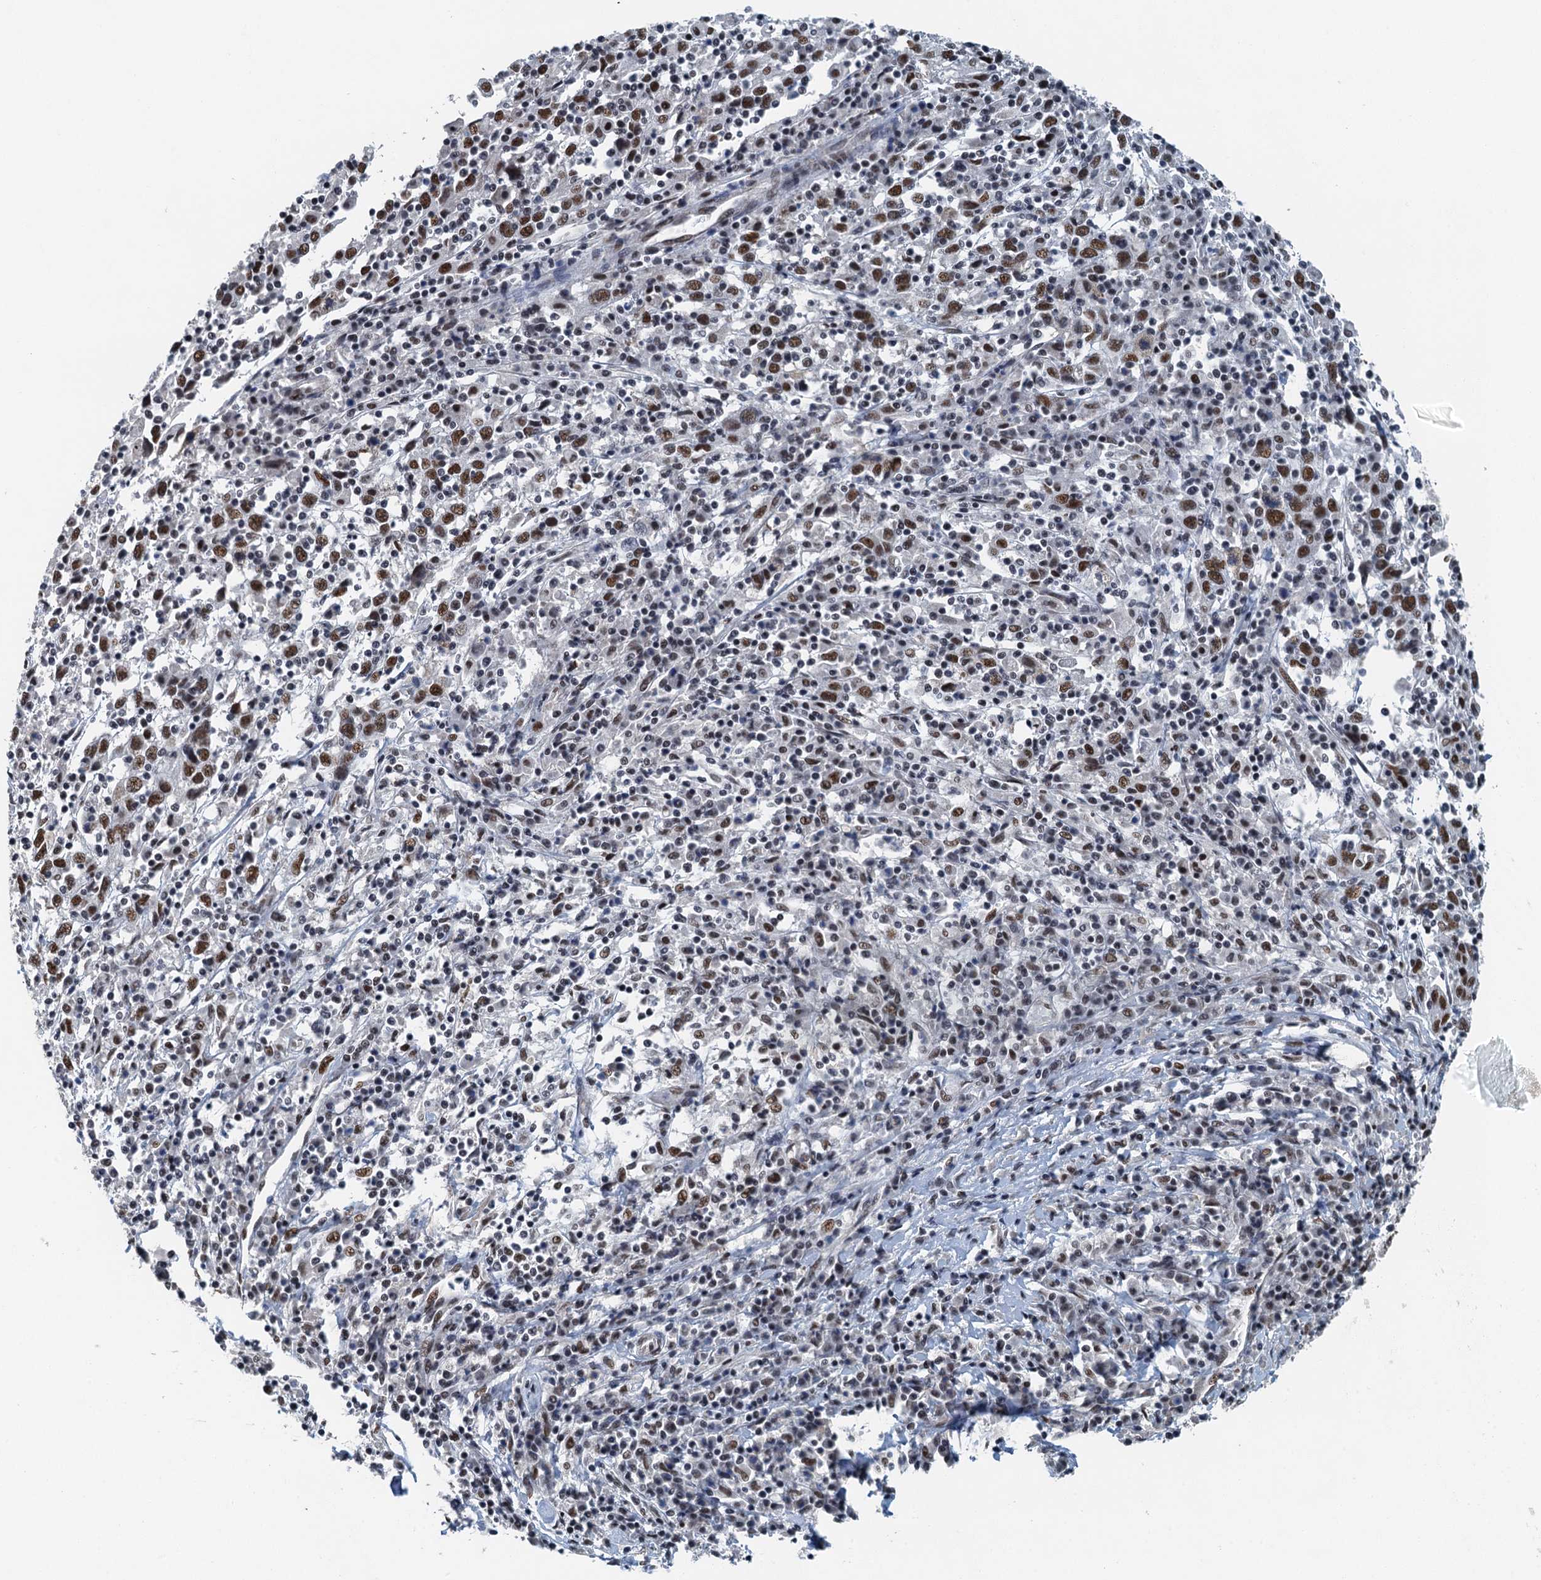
{"staining": {"intensity": "moderate", "quantity": ">75%", "location": "nuclear"}, "tissue": "cervical cancer", "cell_type": "Tumor cells", "image_type": "cancer", "snomed": [{"axis": "morphology", "description": "Squamous cell carcinoma, NOS"}, {"axis": "topography", "description": "Cervix"}], "caption": "This is an image of IHC staining of squamous cell carcinoma (cervical), which shows moderate staining in the nuclear of tumor cells.", "gene": "MTA3", "patient": {"sex": "female", "age": 46}}